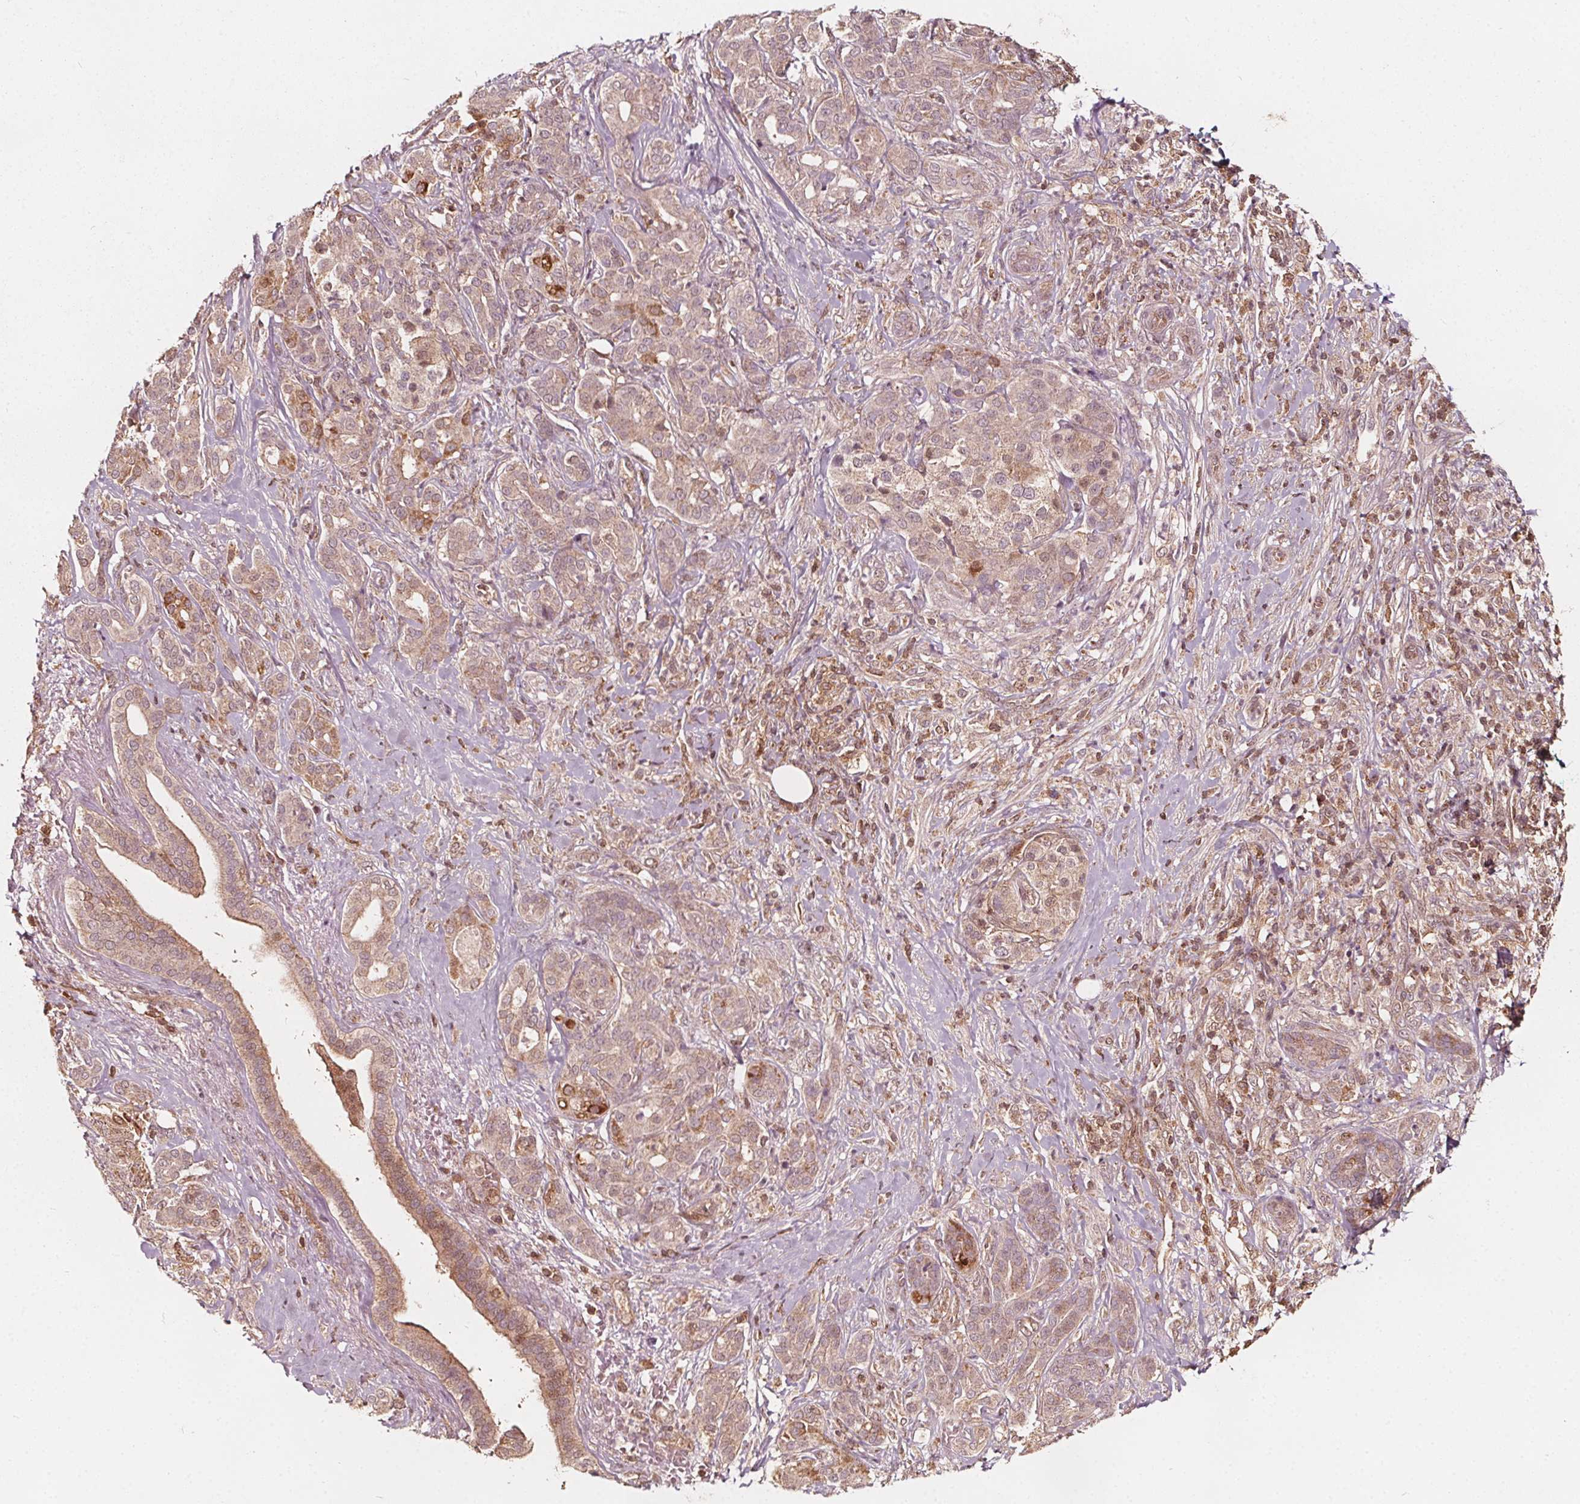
{"staining": {"intensity": "weak", "quantity": ">75%", "location": "cytoplasmic/membranous"}, "tissue": "pancreatic cancer", "cell_type": "Tumor cells", "image_type": "cancer", "snomed": [{"axis": "morphology", "description": "Normal tissue, NOS"}, {"axis": "morphology", "description": "Inflammation, NOS"}, {"axis": "morphology", "description": "Adenocarcinoma, NOS"}, {"axis": "topography", "description": "Pancreas"}], "caption": "Immunohistochemistry photomicrograph of neoplastic tissue: pancreatic cancer stained using immunohistochemistry demonstrates low levels of weak protein expression localized specifically in the cytoplasmic/membranous of tumor cells, appearing as a cytoplasmic/membranous brown color.", "gene": "AIP", "patient": {"sex": "male", "age": 57}}